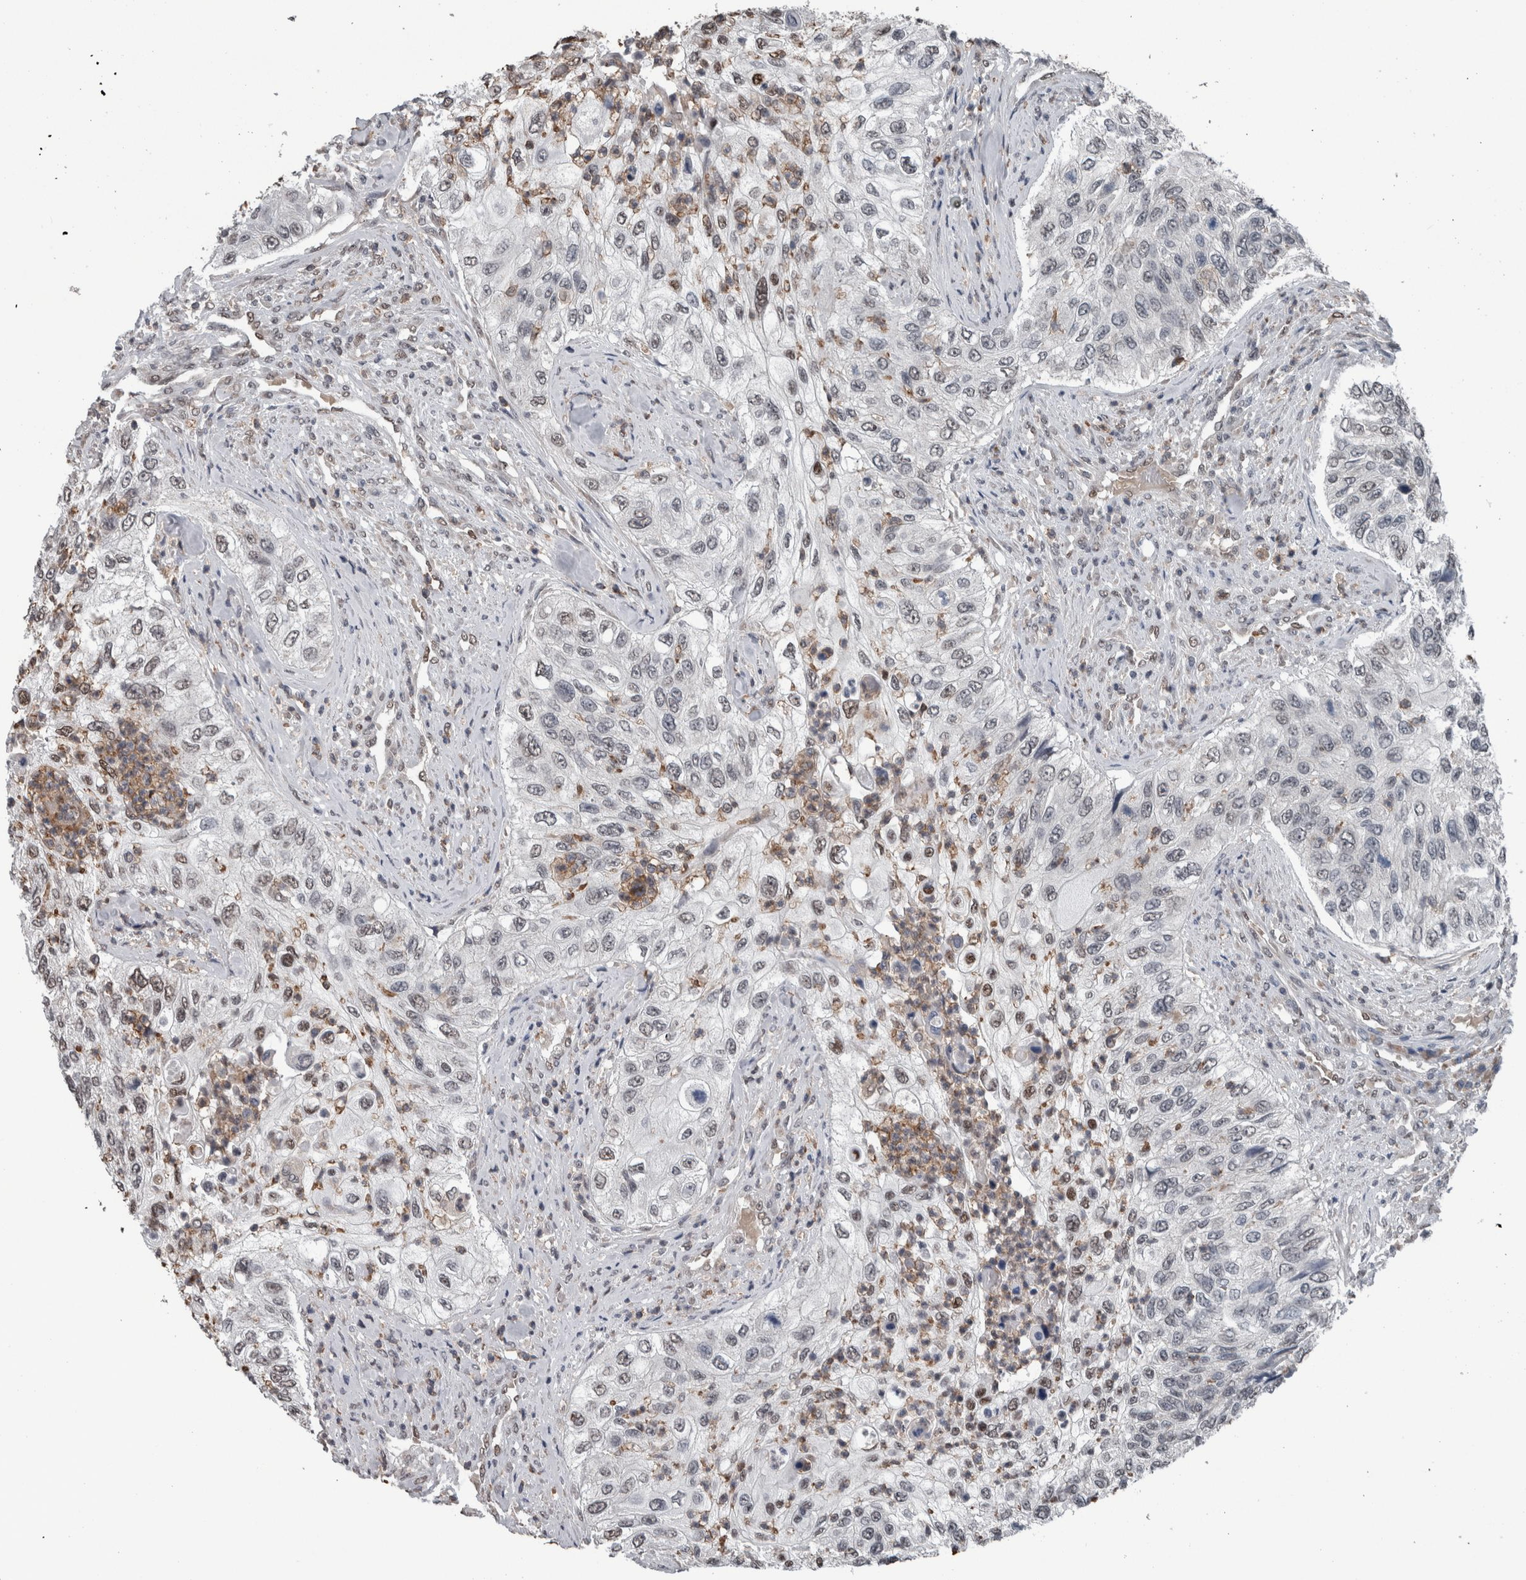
{"staining": {"intensity": "negative", "quantity": "none", "location": "none"}, "tissue": "urothelial cancer", "cell_type": "Tumor cells", "image_type": "cancer", "snomed": [{"axis": "morphology", "description": "Urothelial carcinoma, High grade"}, {"axis": "topography", "description": "Urinary bladder"}], "caption": "Human high-grade urothelial carcinoma stained for a protein using immunohistochemistry (IHC) reveals no positivity in tumor cells.", "gene": "MAFF", "patient": {"sex": "female", "age": 60}}